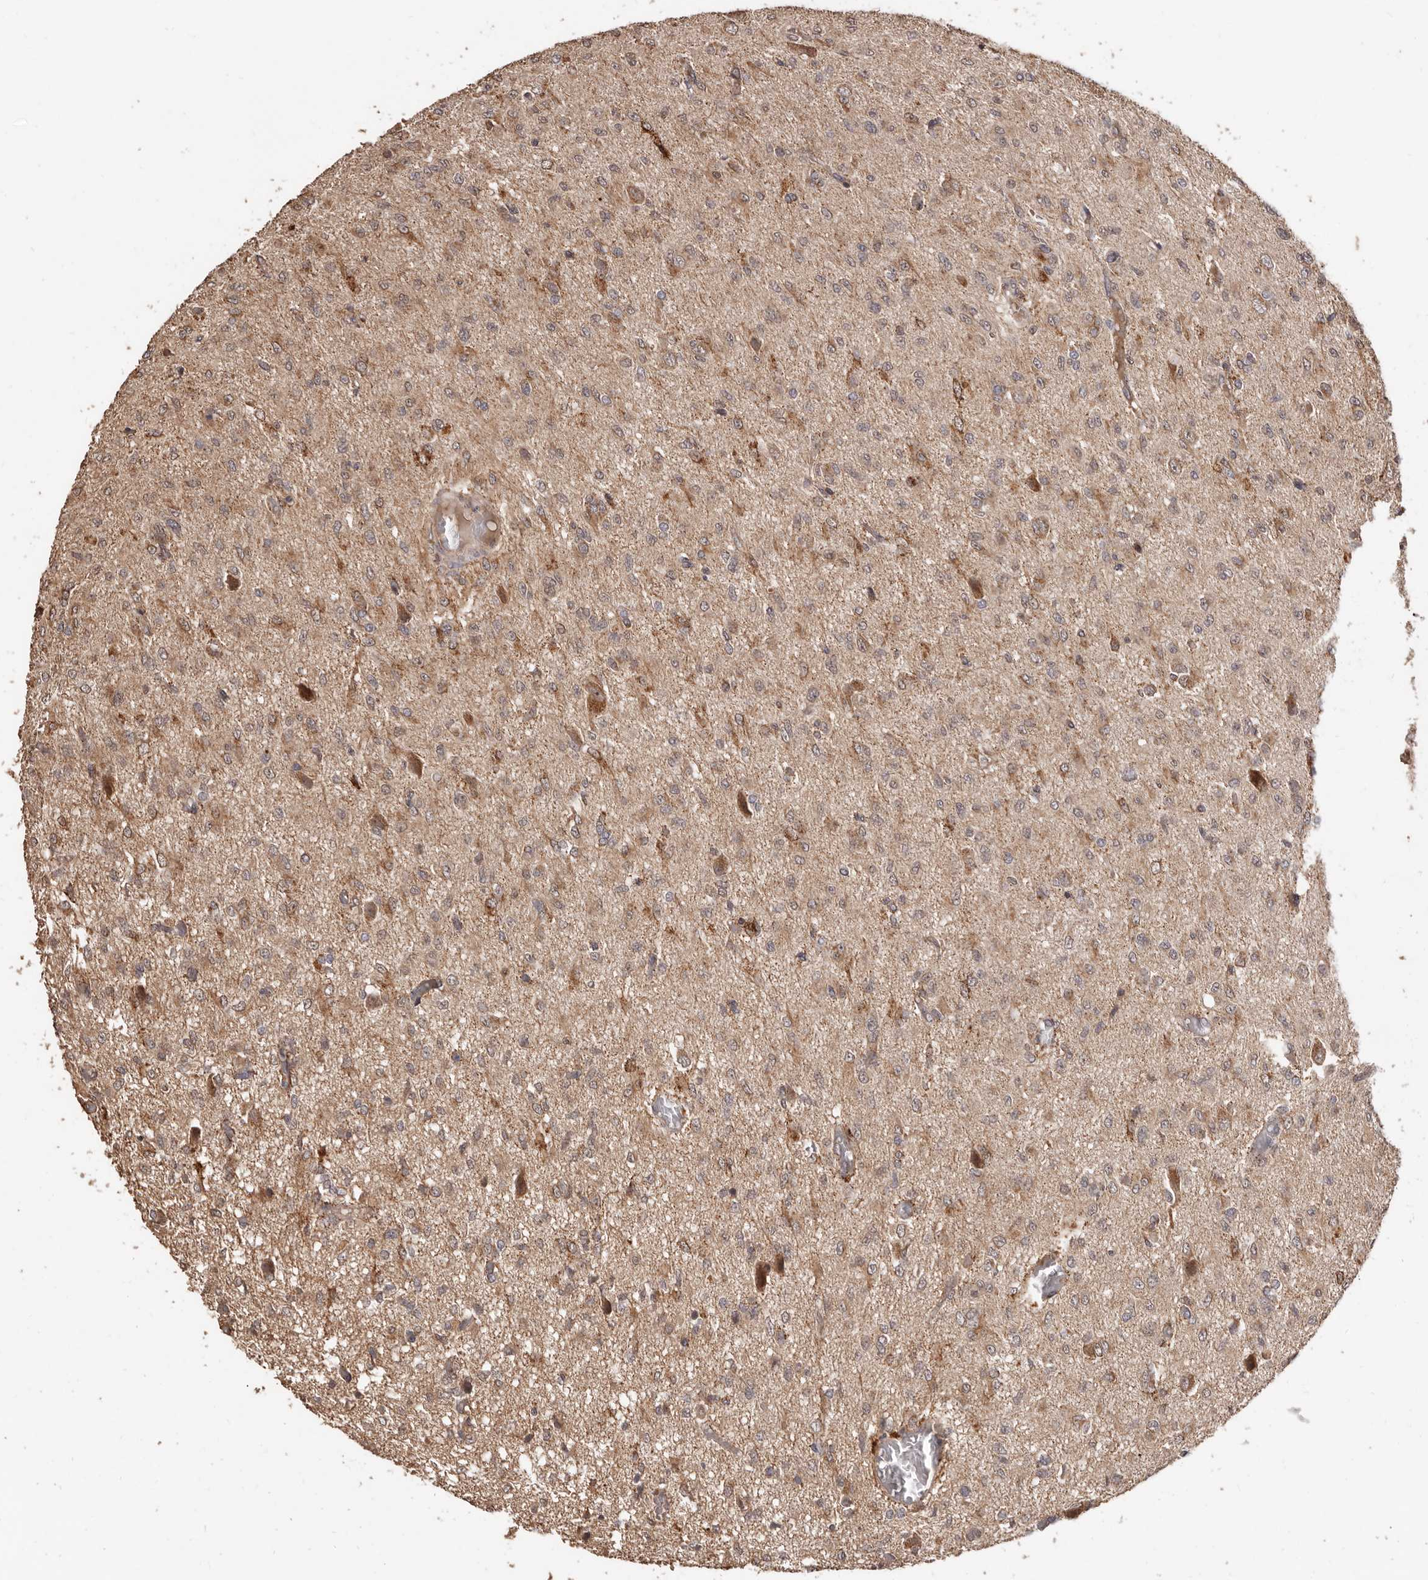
{"staining": {"intensity": "moderate", "quantity": ">75%", "location": "cytoplasmic/membranous"}, "tissue": "glioma", "cell_type": "Tumor cells", "image_type": "cancer", "snomed": [{"axis": "morphology", "description": "Glioma, malignant, High grade"}, {"axis": "topography", "description": "Brain"}], "caption": "The image exhibits a brown stain indicating the presence of a protein in the cytoplasmic/membranous of tumor cells in glioma.", "gene": "AKAP7", "patient": {"sex": "female", "age": 59}}